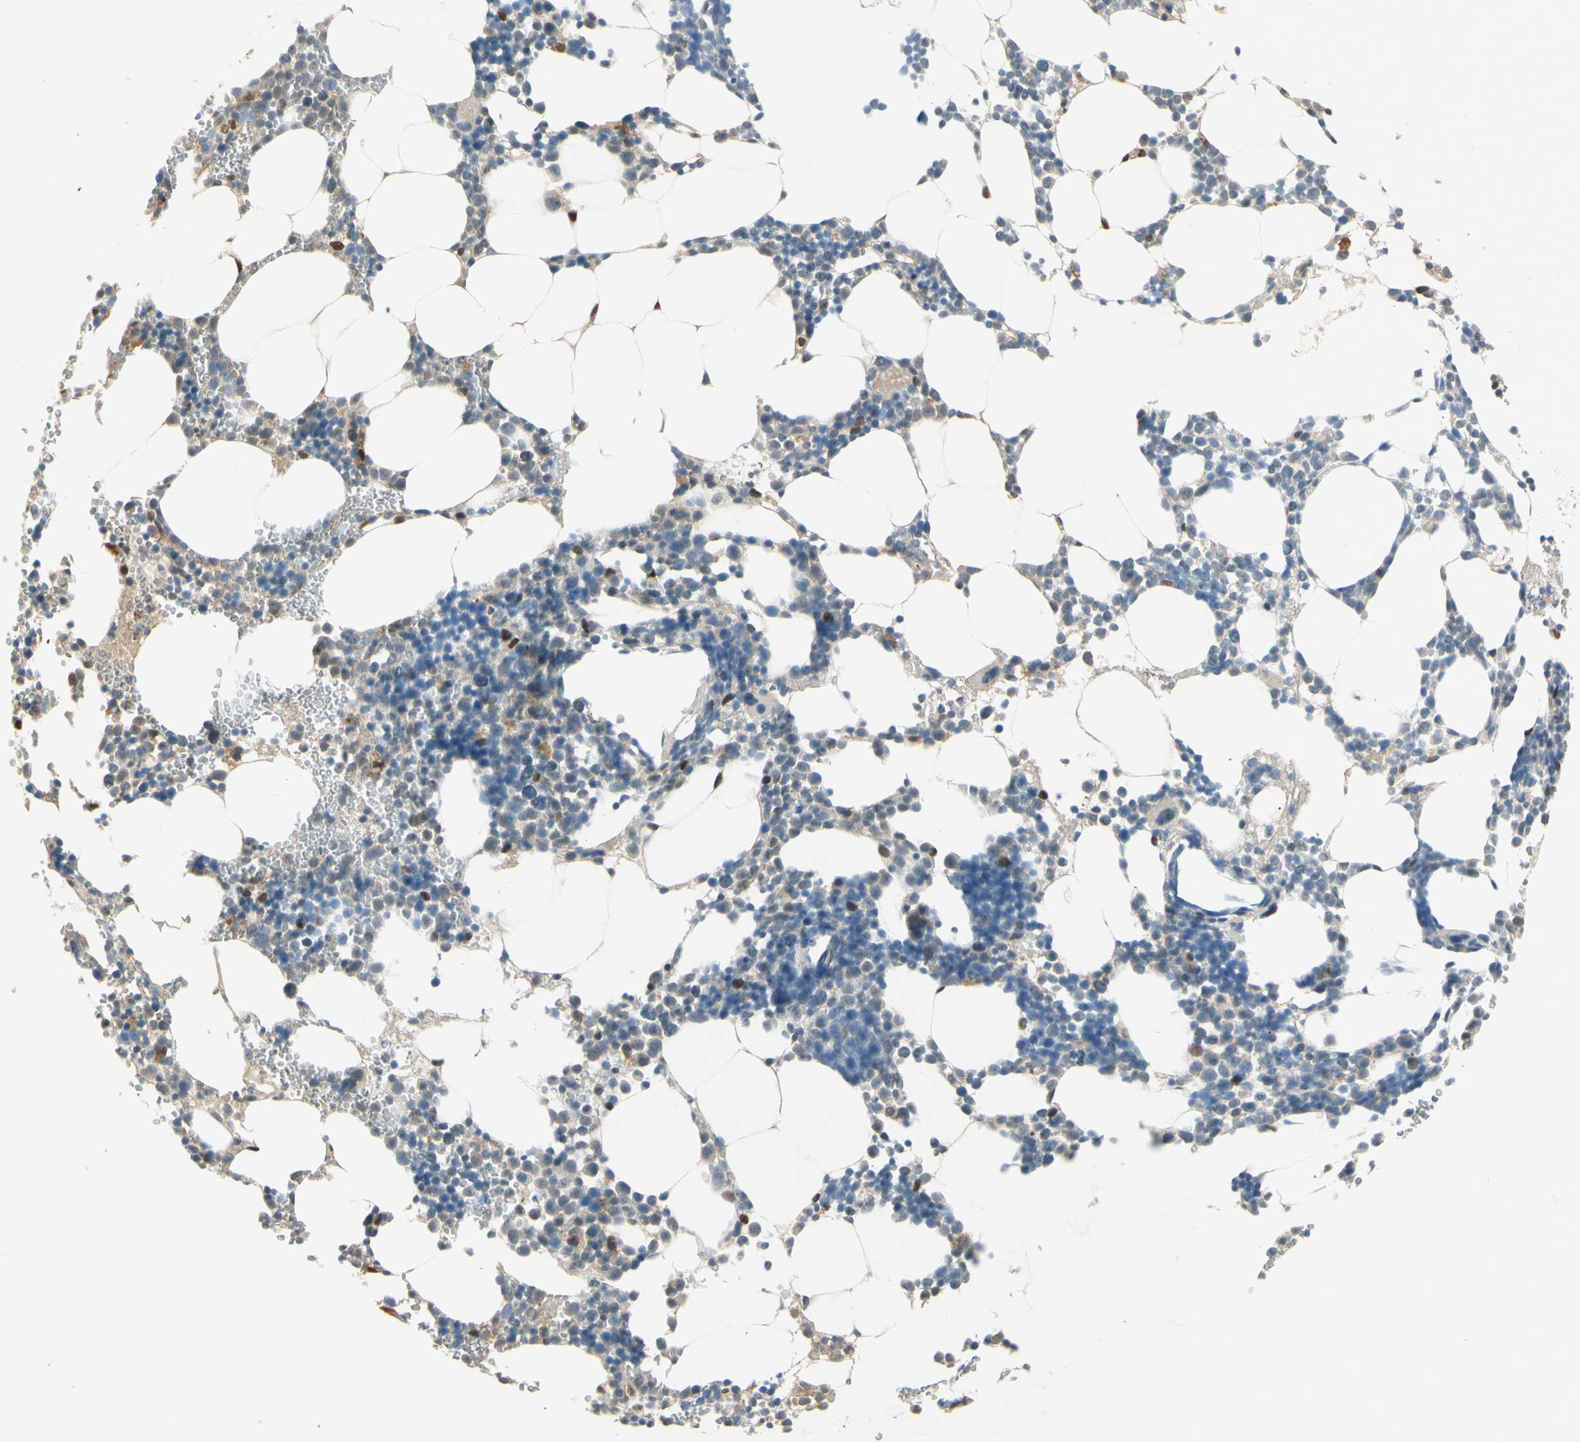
{"staining": {"intensity": "weak", "quantity": "<25%", "location": "cytoplasmic/membranous"}, "tissue": "bone marrow", "cell_type": "Hematopoietic cells", "image_type": "normal", "snomed": [{"axis": "morphology", "description": "Normal tissue, NOS"}, {"axis": "morphology", "description": "Inflammation, NOS"}, {"axis": "topography", "description": "Bone marrow"}], "caption": "Hematopoietic cells are negative for brown protein staining in unremarkable bone marrow. Brightfield microscopy of immunohistochemistry (IHC) stained with DAB (3,3'-diaminobenzidine) (brown) and hematoxylin (blue), captured at high magnification.", "gene": "SERPINB6", "patient": {"sex": "male", "age": 42}}